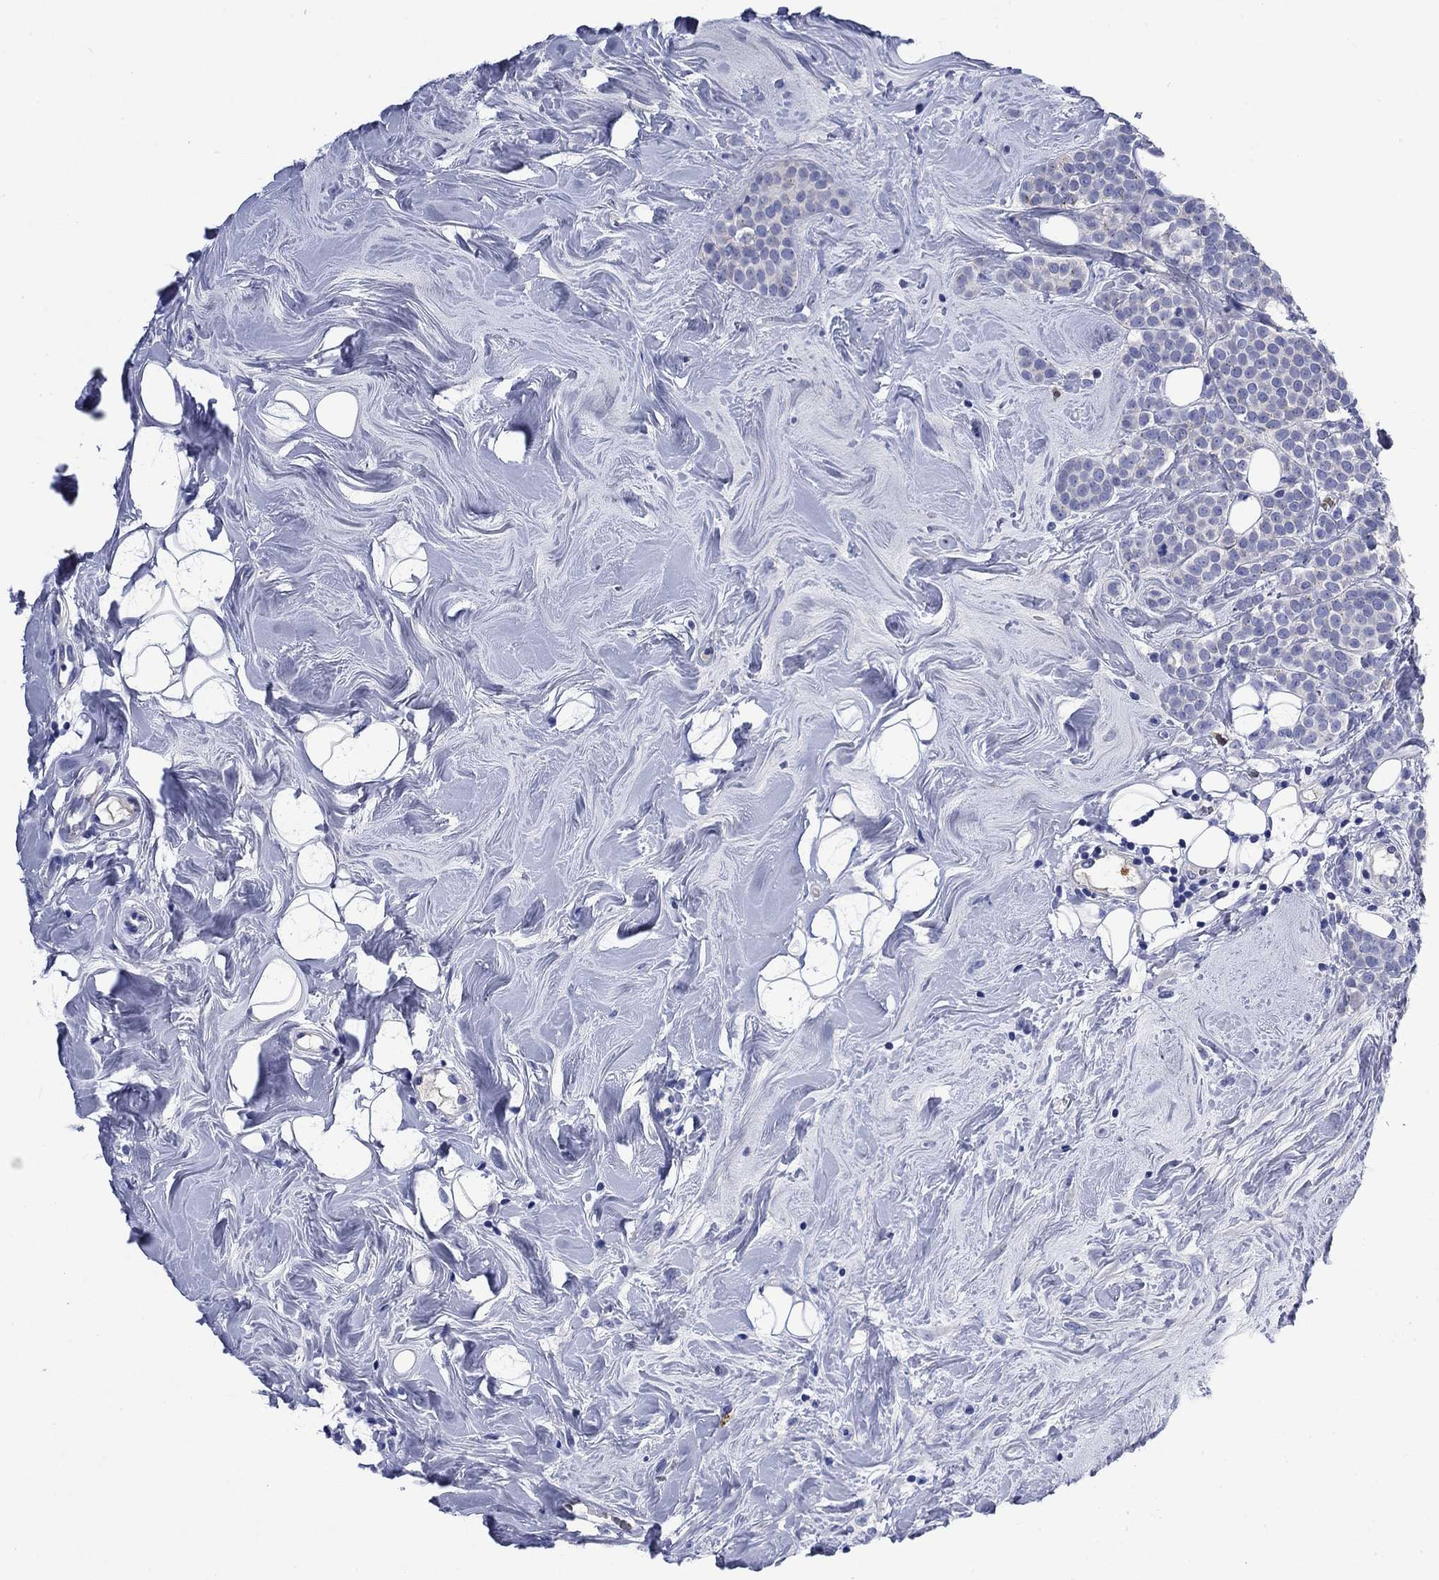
{"staining": {"intensity": "negative", "quantity": "none", "location": "none"}, "tissue": "breast cancer", "cell_type": "Tumor cells", "image_type": "cancer", "snomed": [{"axis": "morphology", "description": "Lobular carcinoma"}, {"axis": "topography", "description": "Breast"}], "caption": "Breast cancer stained for a protein using immunohistochemistry (IHC) reveals no expression tumor cells.", "gene": "TFR2", "patient": {"sex": "female", "age": 49}}